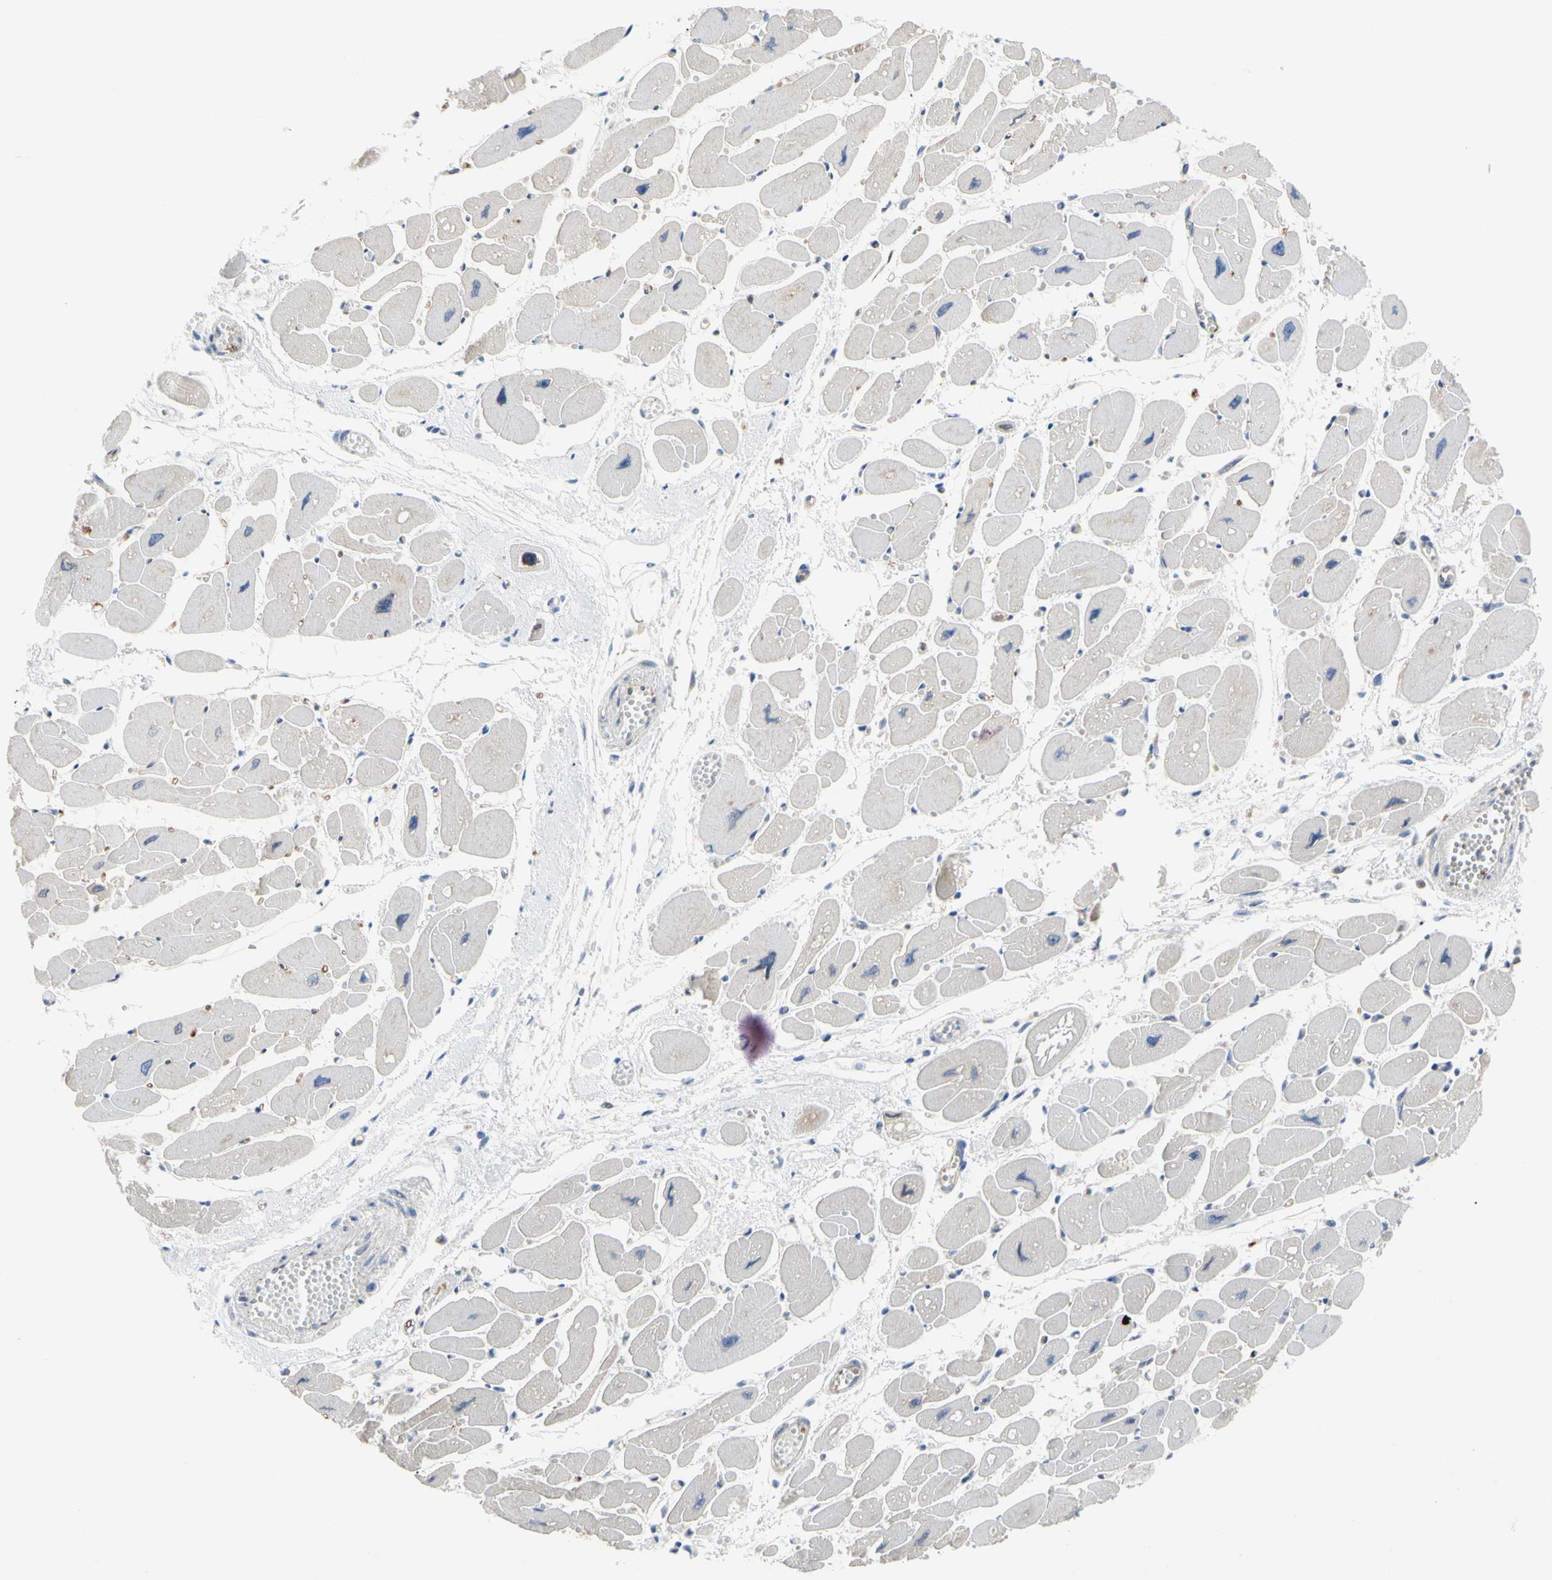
{"staining": {"intensity": "weak", "quantity": "<25%", "location": "cytoplasmic/membranous"}, "tissue": "heart muscle", "cell_type": "Cardiomyocytes", "image_type": "normal", "snomed": [{"axis": "morphology", "description": "Normal tissue, NOS"}, {"axis": "topography", "description": "Heart"}], "caption": "IHC micrograph of benign heart muscle: heart muscle stained with DAB reveals no significant protein staining in cardiomyocytes.", "gene": "MCL1", "patient": {"sex": "female", "age": 54}}